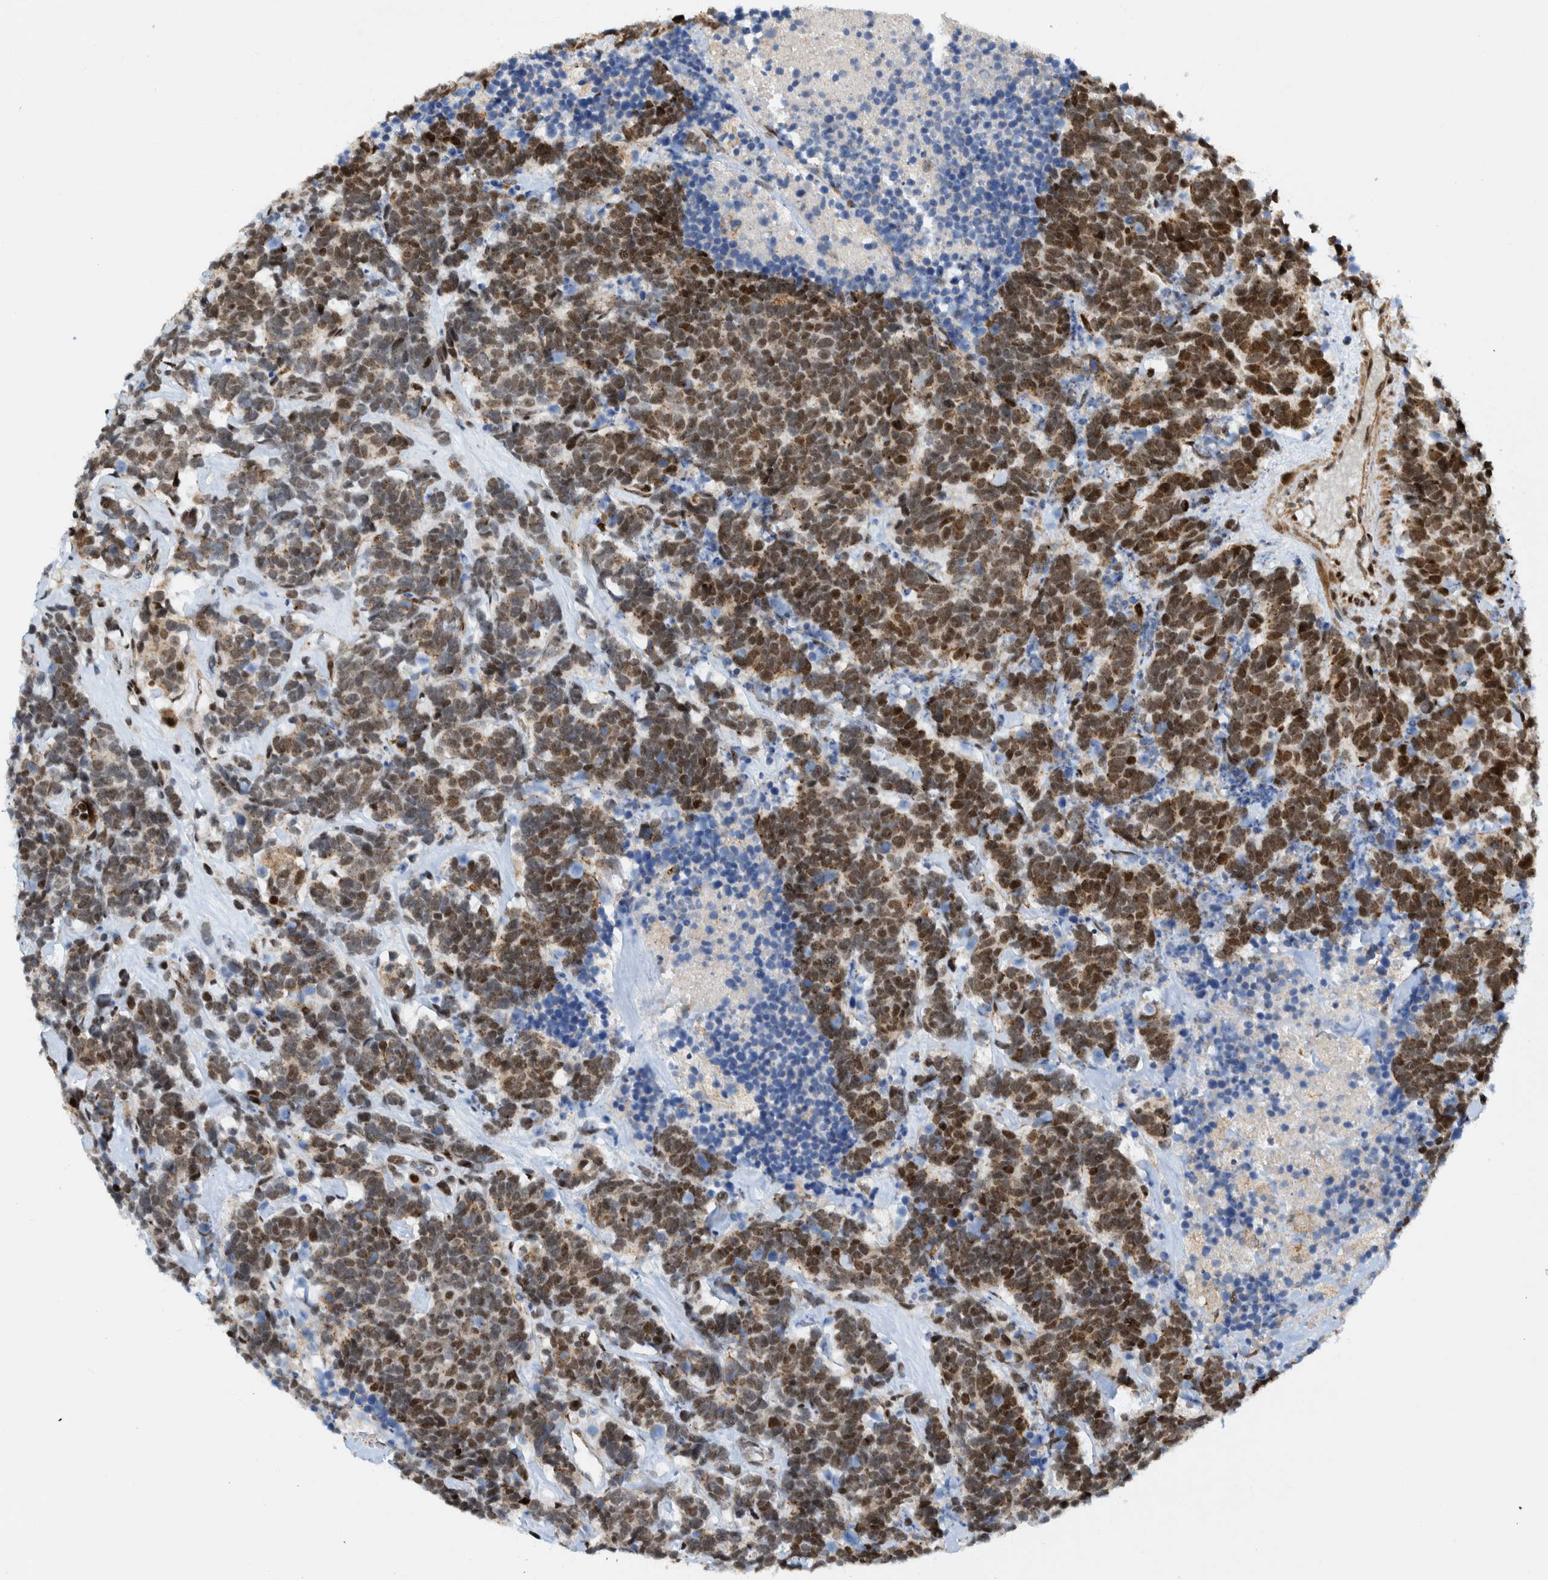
{"staining": {"intensity": "moderate", "quantity": ">75%", "location": "nuclear"}, "tissue": "carcinoid", "cell_type": "Tumor cells", "image_type": "cancer", "snomed": [{"axis": "morphology", "description": "Carcinoma, NOS"}, {"axis": "morphology", "description": "Carcinoid, malignant, NOS"}, {"axis": "topography", "description": "Urinary bladder"}], "caption": "High-magnification brightfield microscopy of carcinoid stained with DAB (3,3'-diaminobenzidine) (brown) and counterstained with hematoxylin (blue). tumor cells exhibit moderate nuclear staining is seen in approximately>75% of cells.", "gene": "CCDC57", "patient": {"sex": "male", "age": 57}}